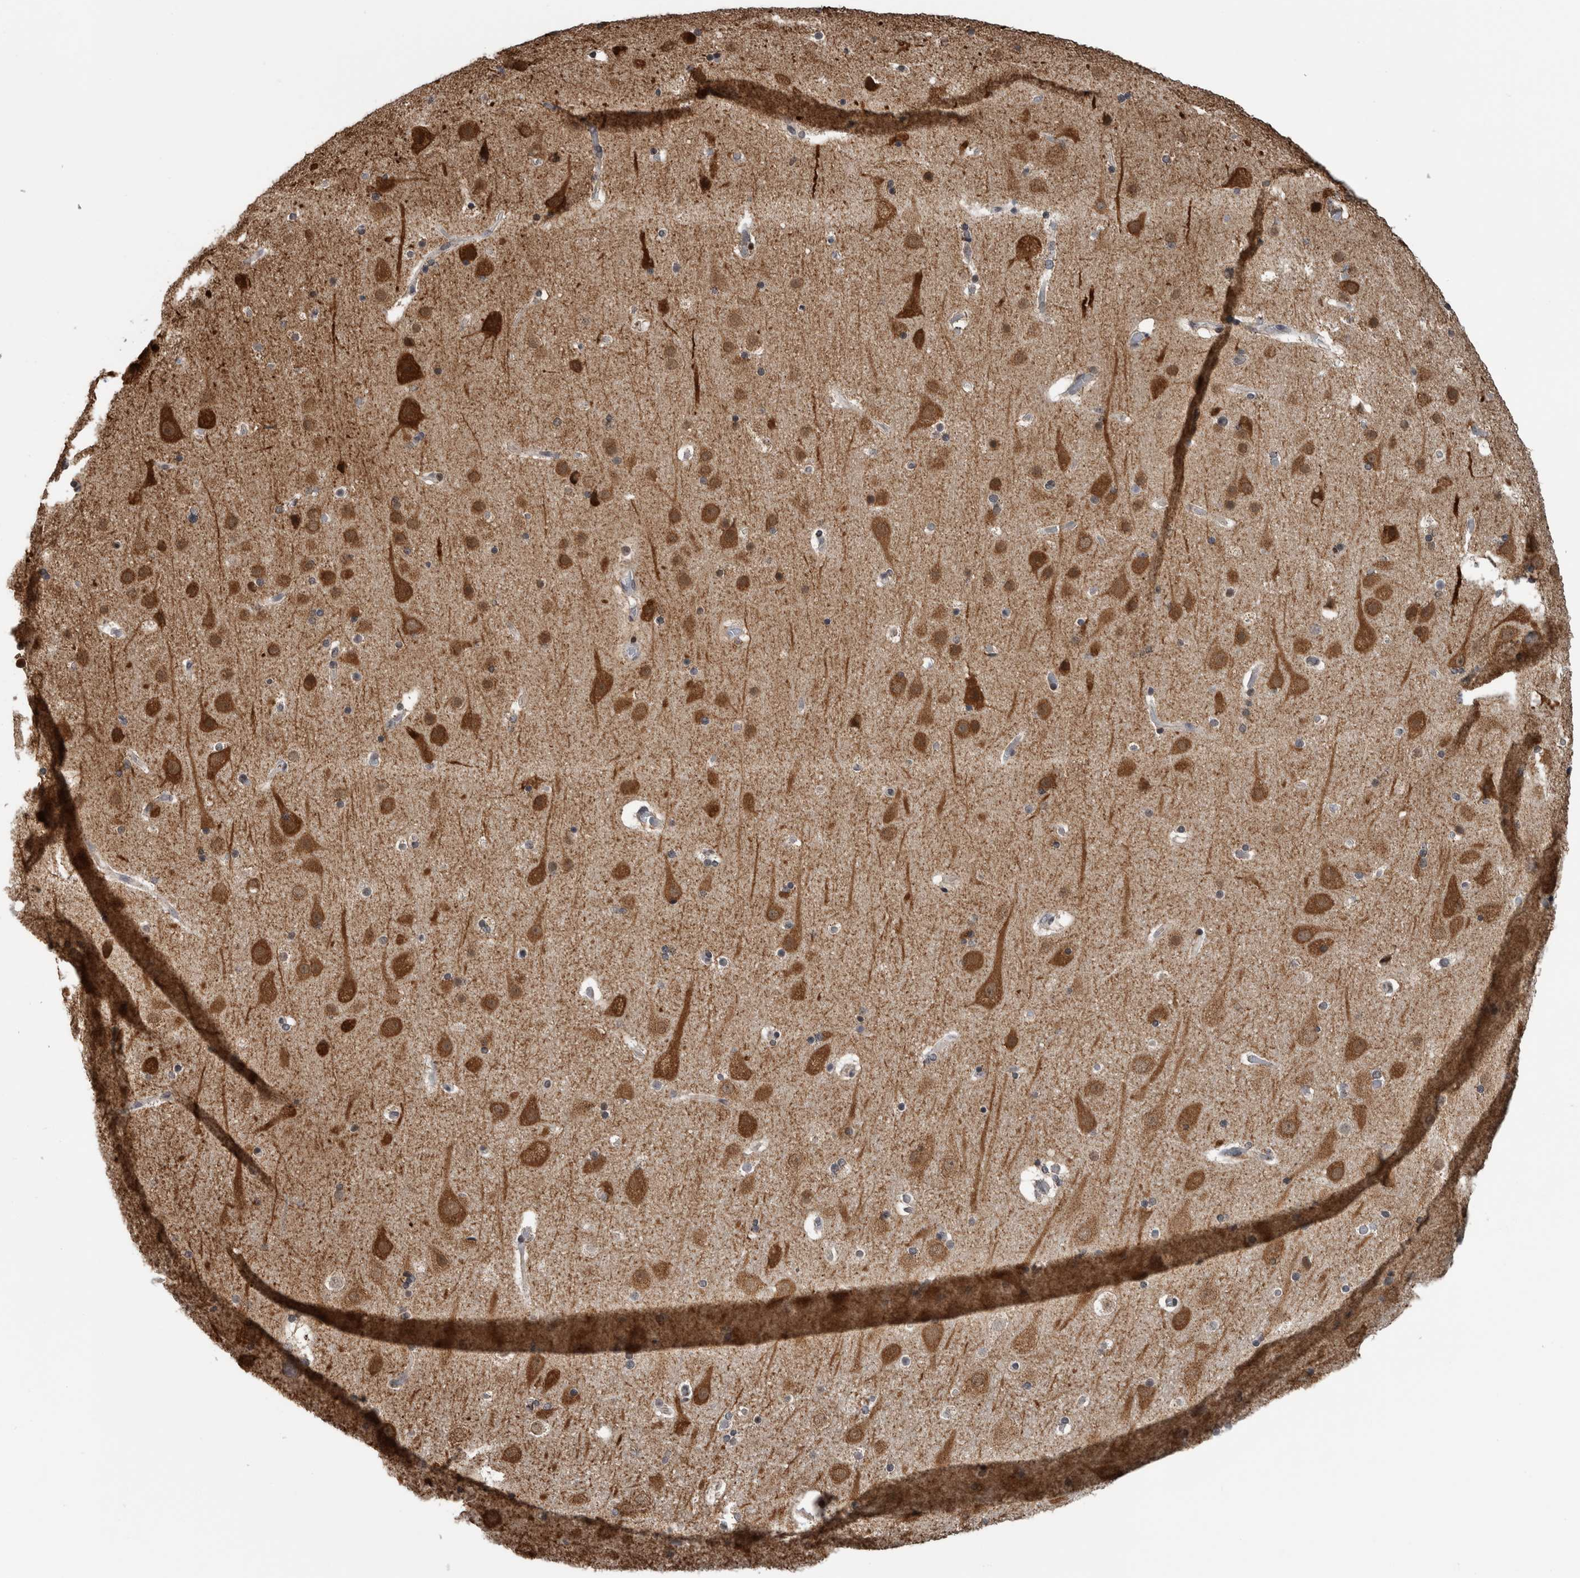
{"staining": {"intensity": "negative", "quantity": "none", "location": "none"}, "tissue": "cerebral cortex", "cell_type": "Endothelial cells", "image_type": "normal", "snomed": [{"axis": "morphology", "description": "Normal tissue, NOS"}, {"axis": "topography", "description": "Cerebral cortex"}], "caption": "Immunohistochemistry (IHC) of benign cerebral cortex displays no staining in endothelial cells. (Brightfield microscopy of DAB immunohistochemistry at high magnification).", "gene": "OR2K2", "patient": {"sex": "male", "age": 57}}